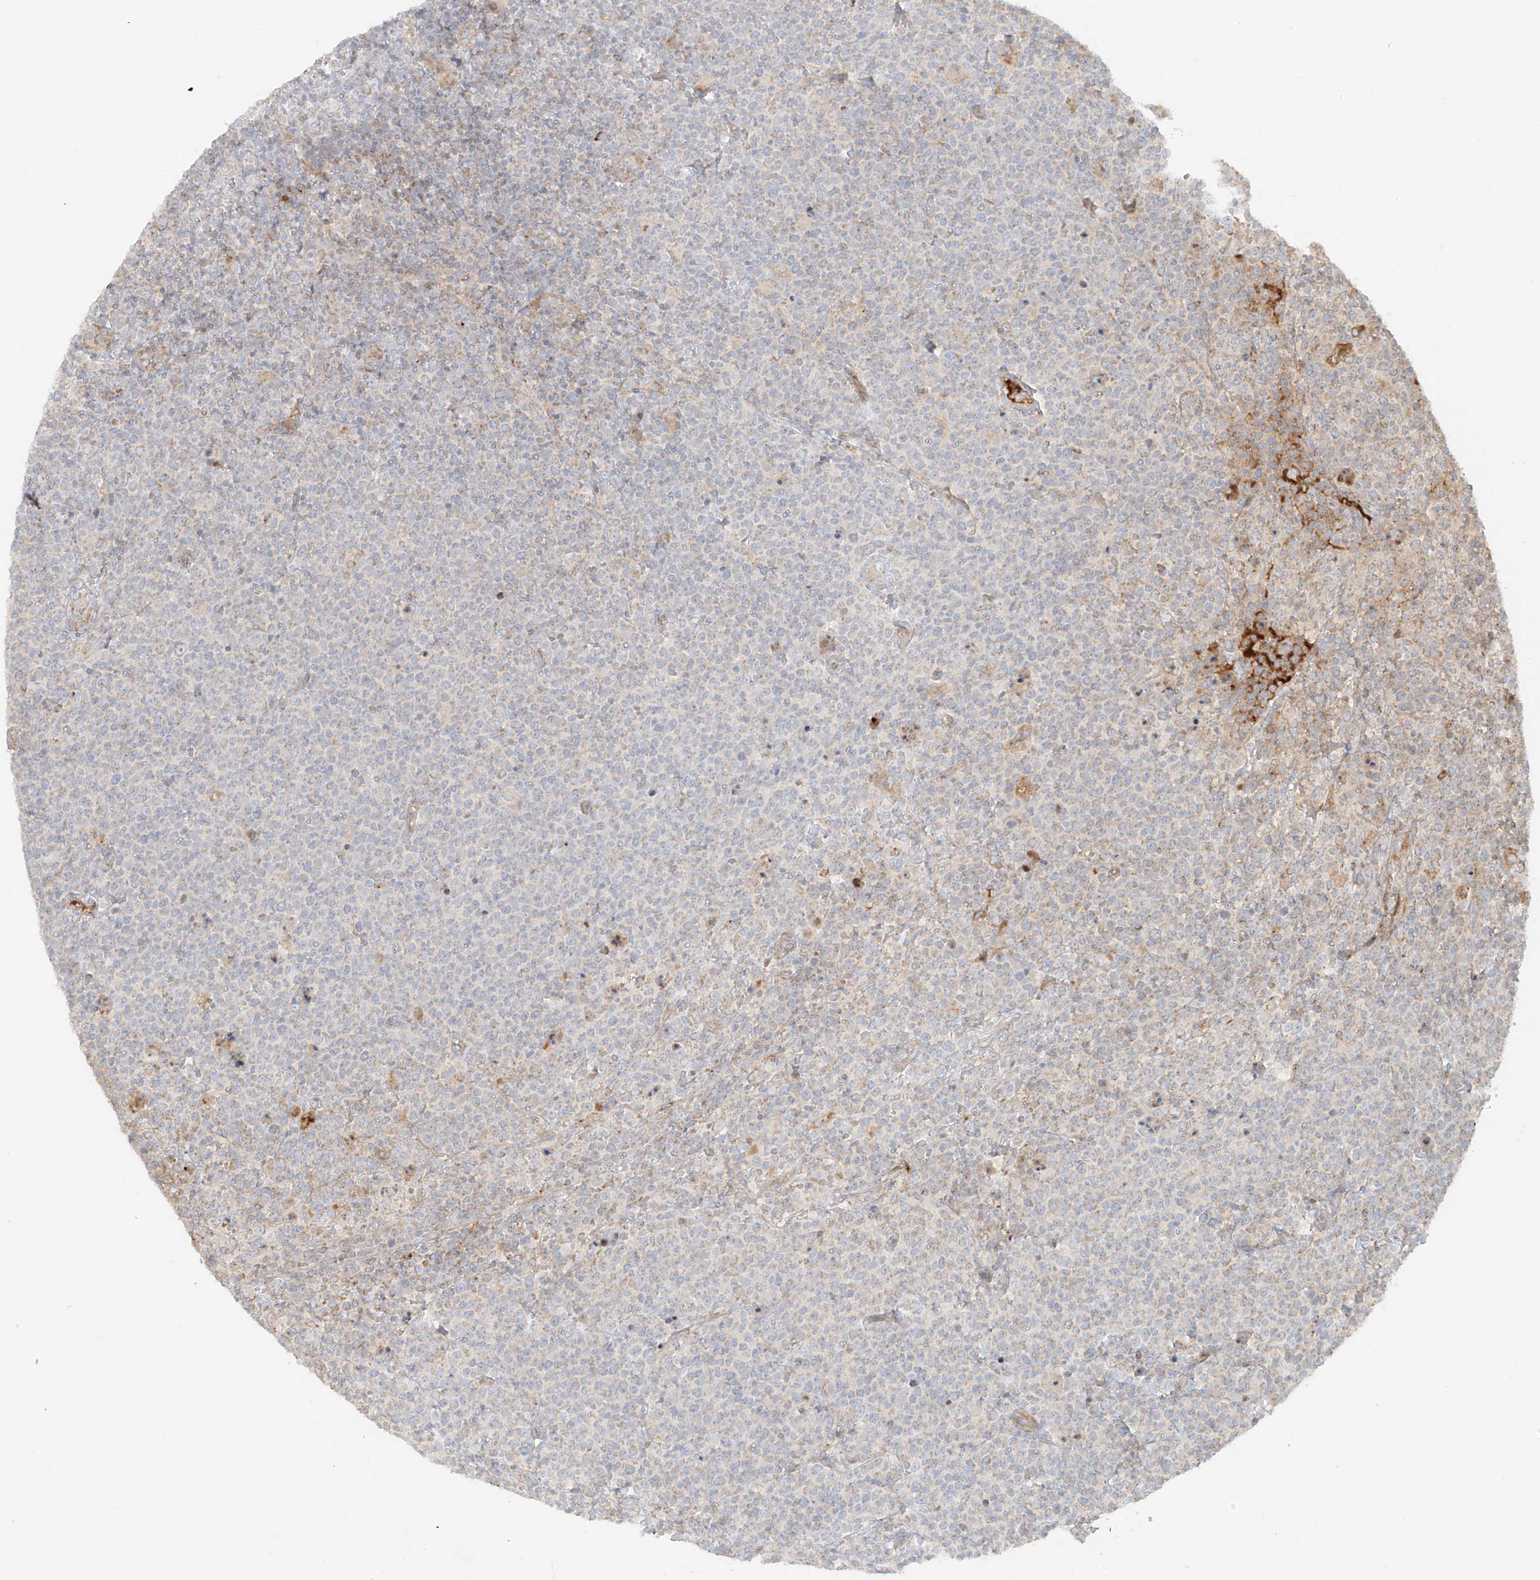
{"staining": {"intensity": "negative", "quantity": "none", "location": "none"}, "tissue": "lymphoma", "cell_type": "Tumor cells", "image_type": "cancer", "snomed": [{"axis": "morphology", "description": "Malignant lymphoma, non-Hodgkin's type, High grade"}, {"axis": "topography", "description": "Lymph node"}], "caption": "Immunohistochemical staining of human malignant lymphoma, non-Hodgkin's type (high-grade) shows no significant positivity in tumor cells. Brightfield microscopy of IHC stained with DAB (3,3'-diaminobenzidine) (brown) and hematoxylin (blue), captured at high magnification.", "gene": "MIPEP", "patient": {"sex": "male", "age": 61}}